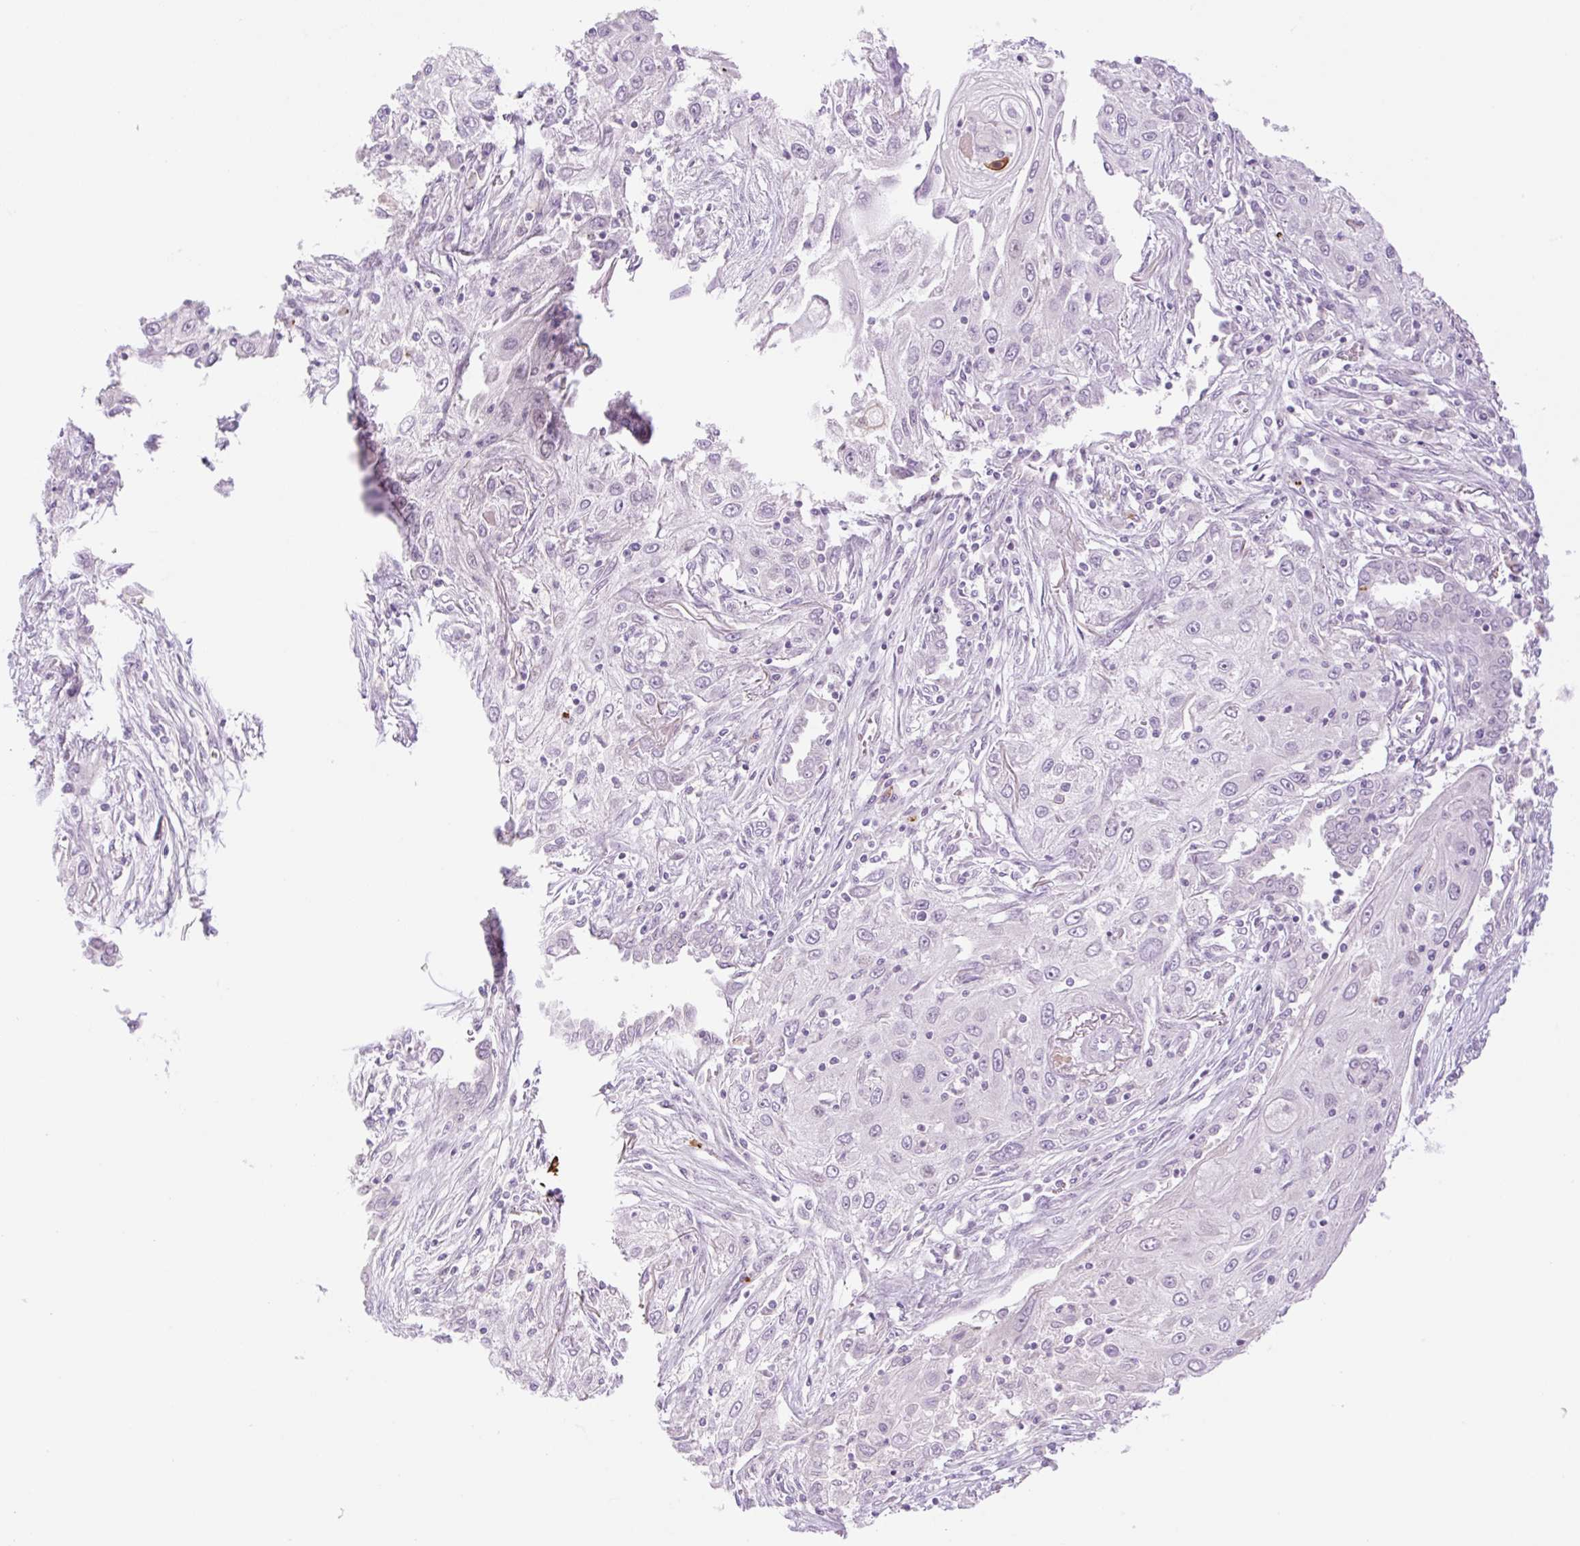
{"staining": {"intensity": "negative", "quantity": "none", "location": "none"}, "tissue": "lung cancer", "cell_type": "Tumor cells", "image_type": "cancer", "snomed": [{"axis": "morphology", "description": "Squamous cell carcinoma, NOS"}, {"axis": "topography", "description": "Lung"}], "caption": "Lung cancer (squamous cell carcinoma) was stained to show a protein in brown. There is no significant expression in tumor cells.", "gene": "SPRYD4", "patient": {"sex": "female", "age": 69}}